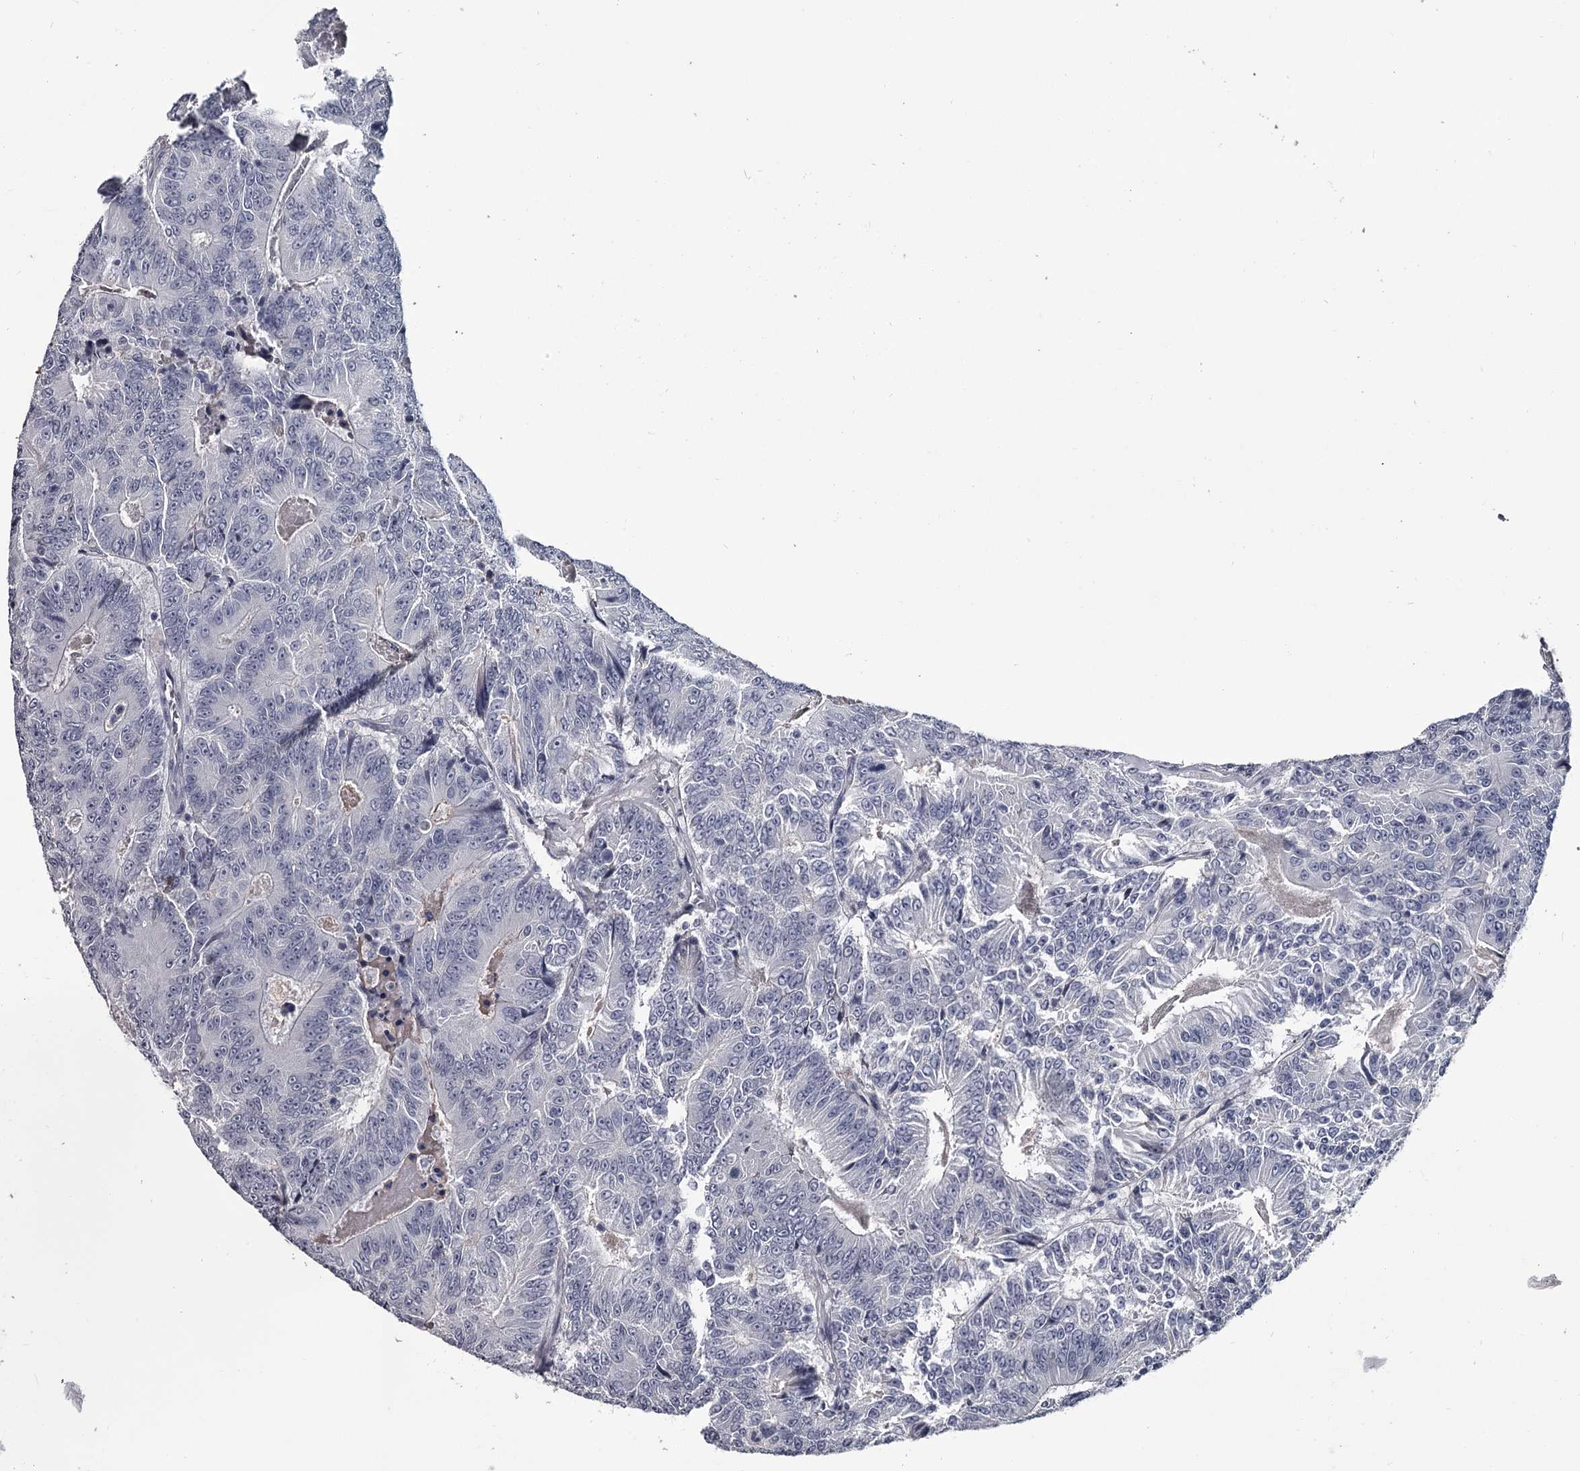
{"staining": {"intensity": "negative", "quantity": "none", "location": "none"}, "tissue": "colorectal cancer", "cell_type": "Tumor cells", "image_type": "cancer", "snomed": [{"axis": "morphology", "description": "Adenocarcinoma, NOS"}, {"axis": "topography", "description": "Colon"}], "caption": "This image is of colorectal adenocarcinoma stained with immunohistochemistry to label a protein in brown with the nuclei are counter-stained blue. There is no expression in tumor cells.", "gene": "DAO", "patient": {"sex": "male", "age": 83}}